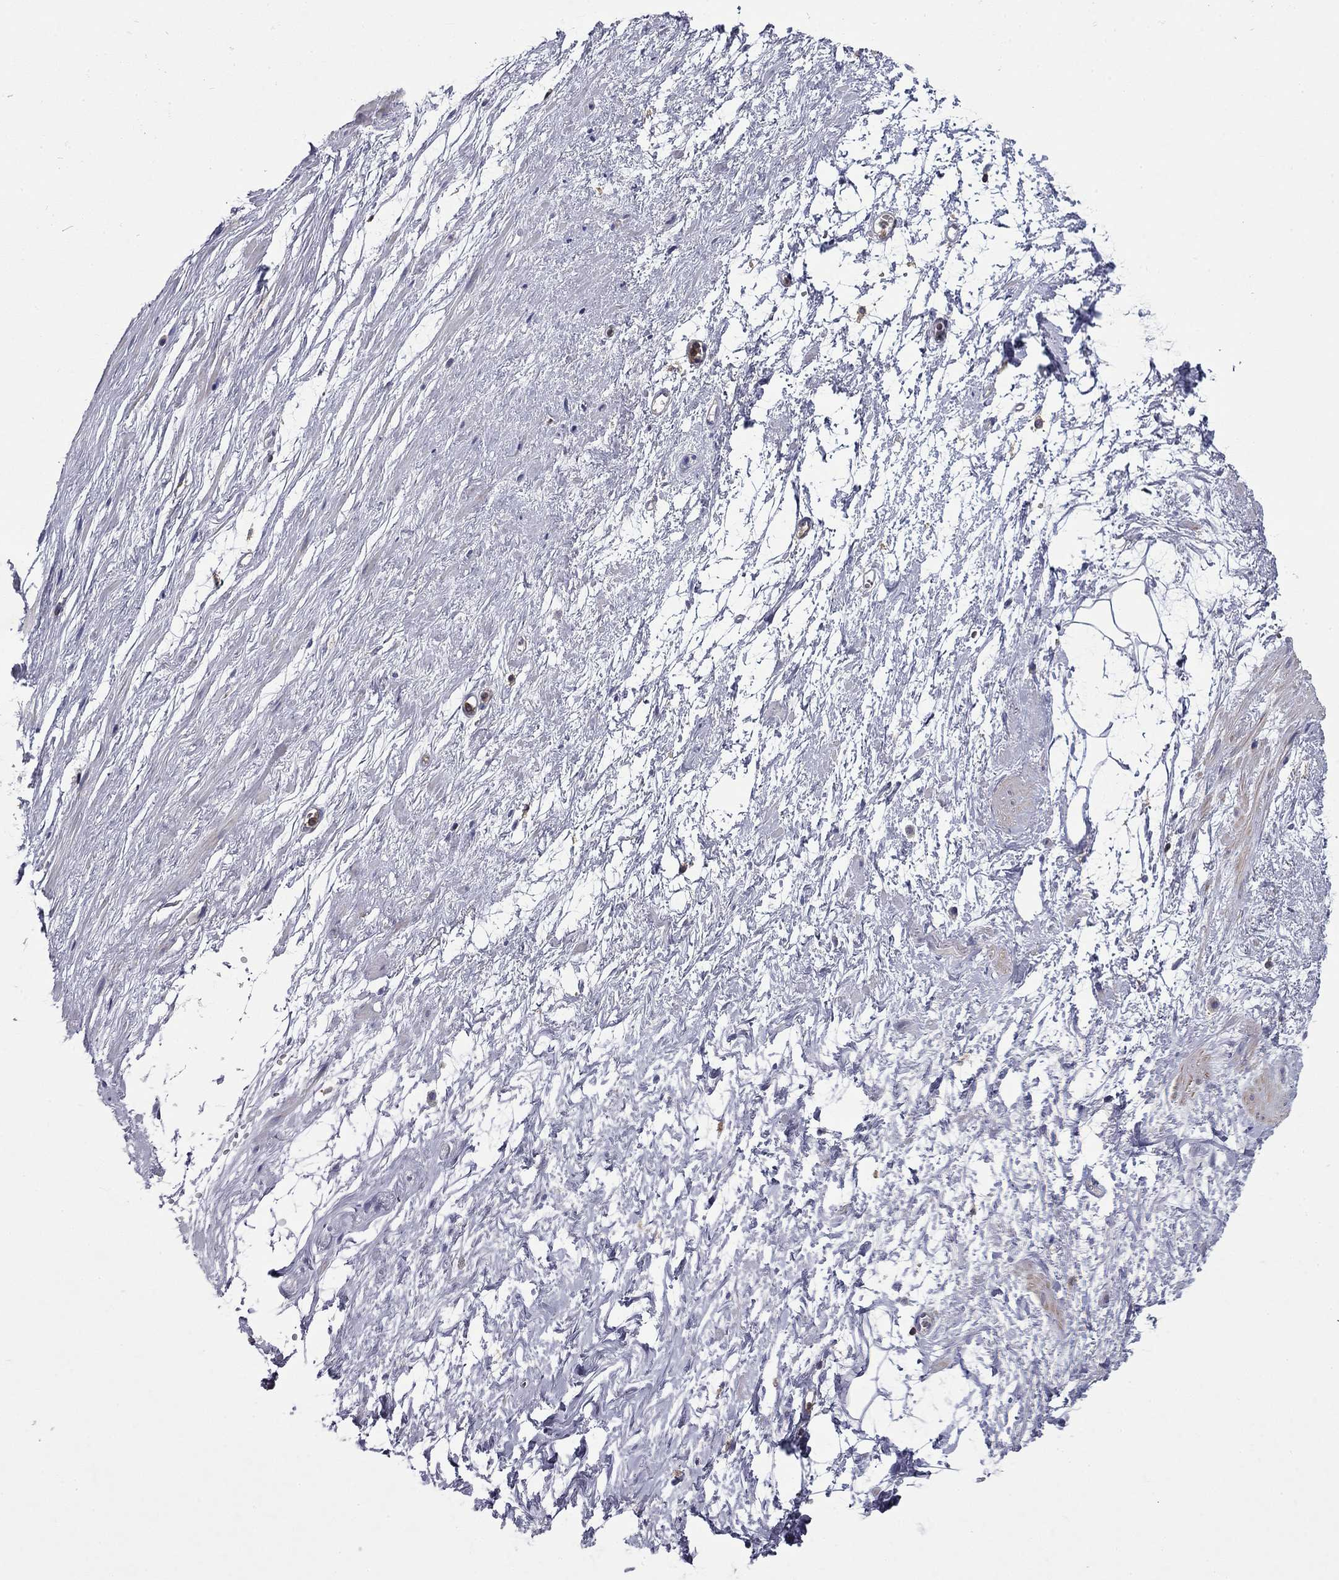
{"staining": {"intensity": "negative", "quantity": "none", "location": "none"}, "tissue": "adipose tissue", "cell_type": "Adipocytes", "image_type": "normal", "snomed": [{"axis": "morphology", "description": "Normal tissue, NOS"}, {"axis": "topography", "description": "Prostate"}, {"axis": "topography", "description": "Peripheral nerve tissue"}], "caption": "Immunohistochemical staining of unremarkable human adipose tissue reveals no significant expression in adipocytes.", "gene": "ARHGAP45", "patient": {"sex": "male", "age": 57}}